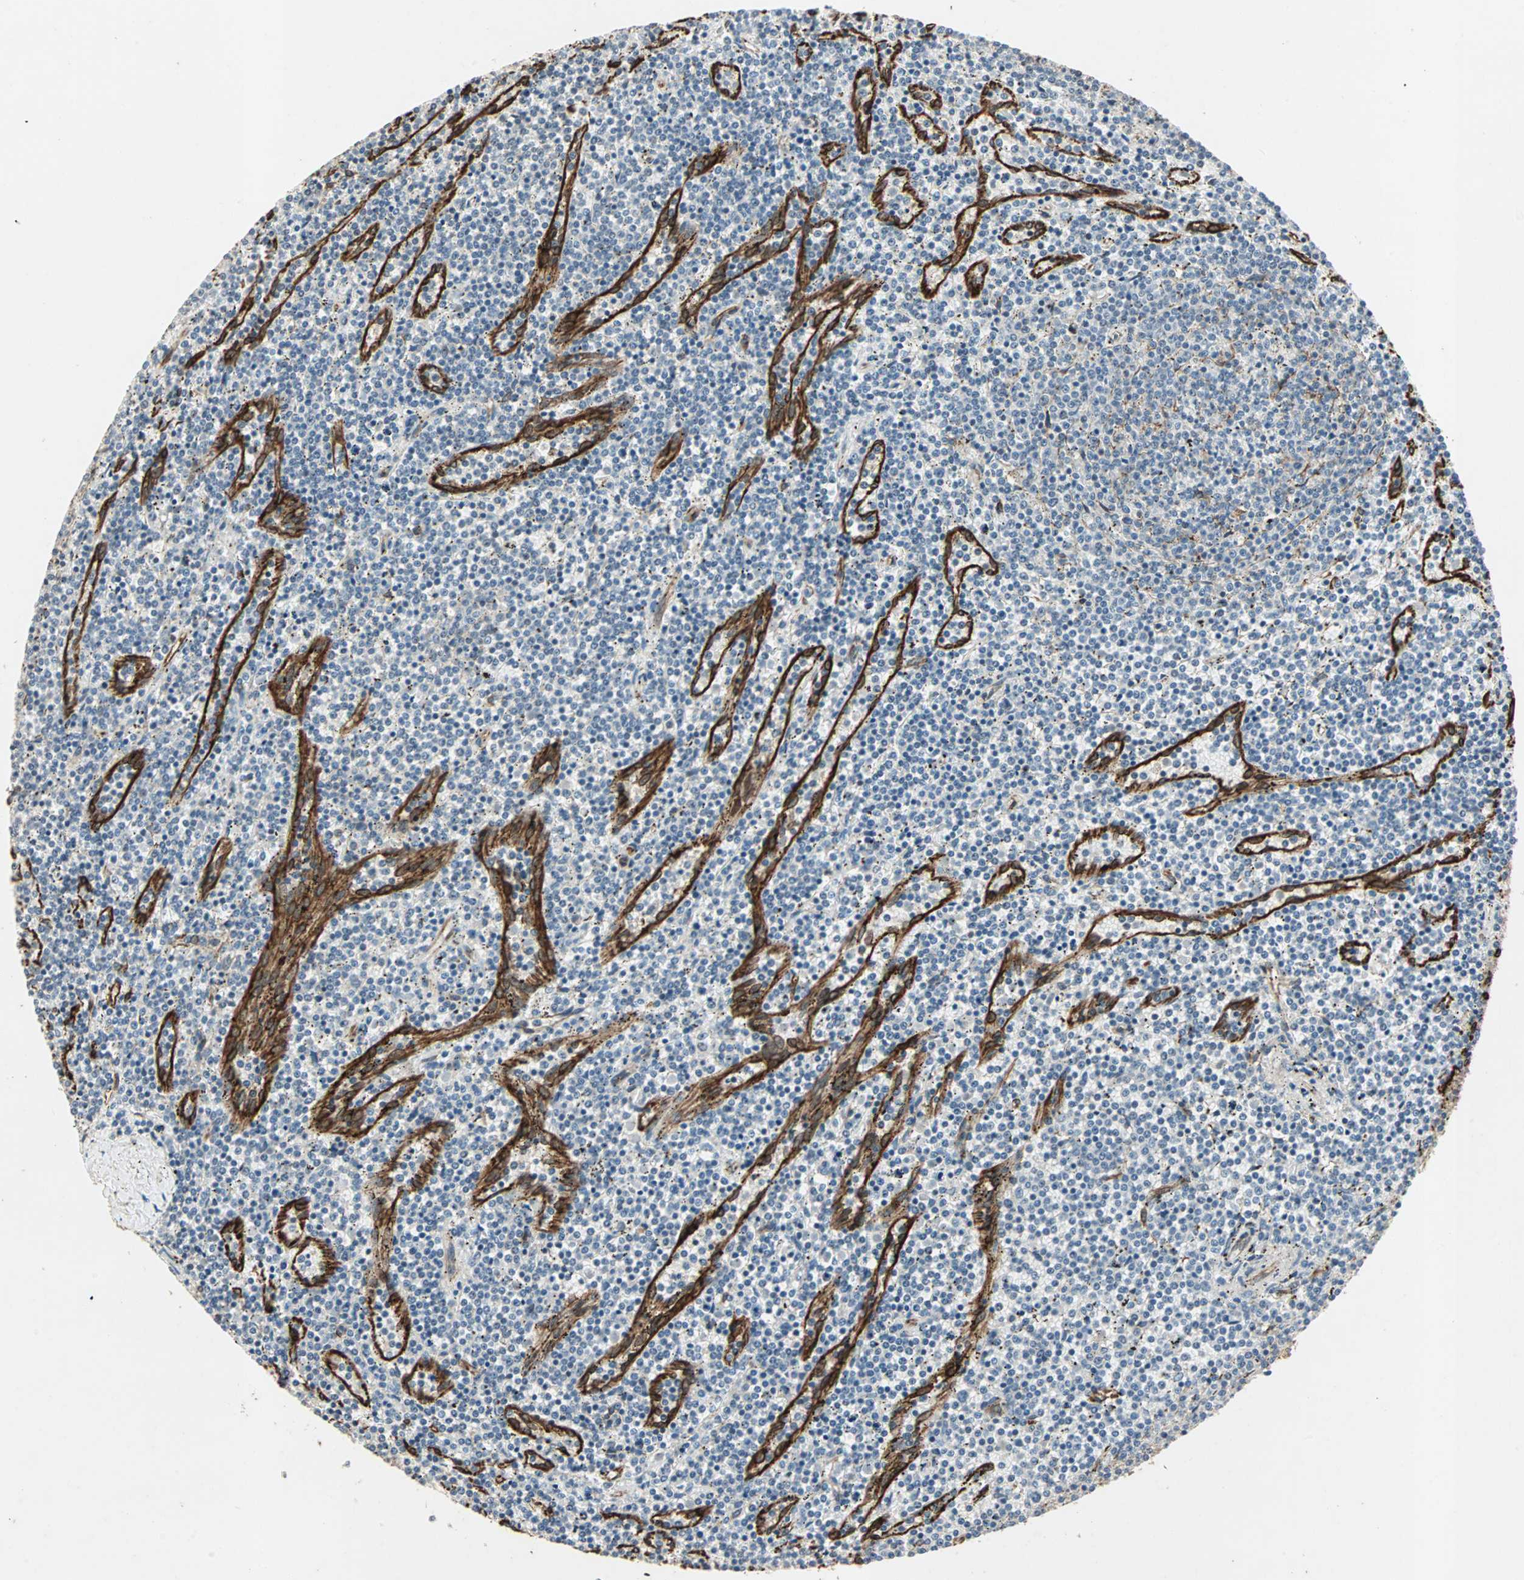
{"staining": {"intensity": "negative", "quantity": "none", "location": "none"}, "tissue": "lymphoma", "cell_type": "Tumor cells", "image_type": "cancer", "snomed": [{"axis": "morphology", "description": "Malignant lymphoma, non-Hodgkin's type, Low grade"}, {"axis": "topography", "description": "Spleen"}], "caption": "A histopathology image of low-grade malignant lymphoma, non-Hodgkin's type stained for a protein displays no brown staining in tumor cells.", "gene": "TRPV4", "patient": {"sex": "female", "age": 50}}